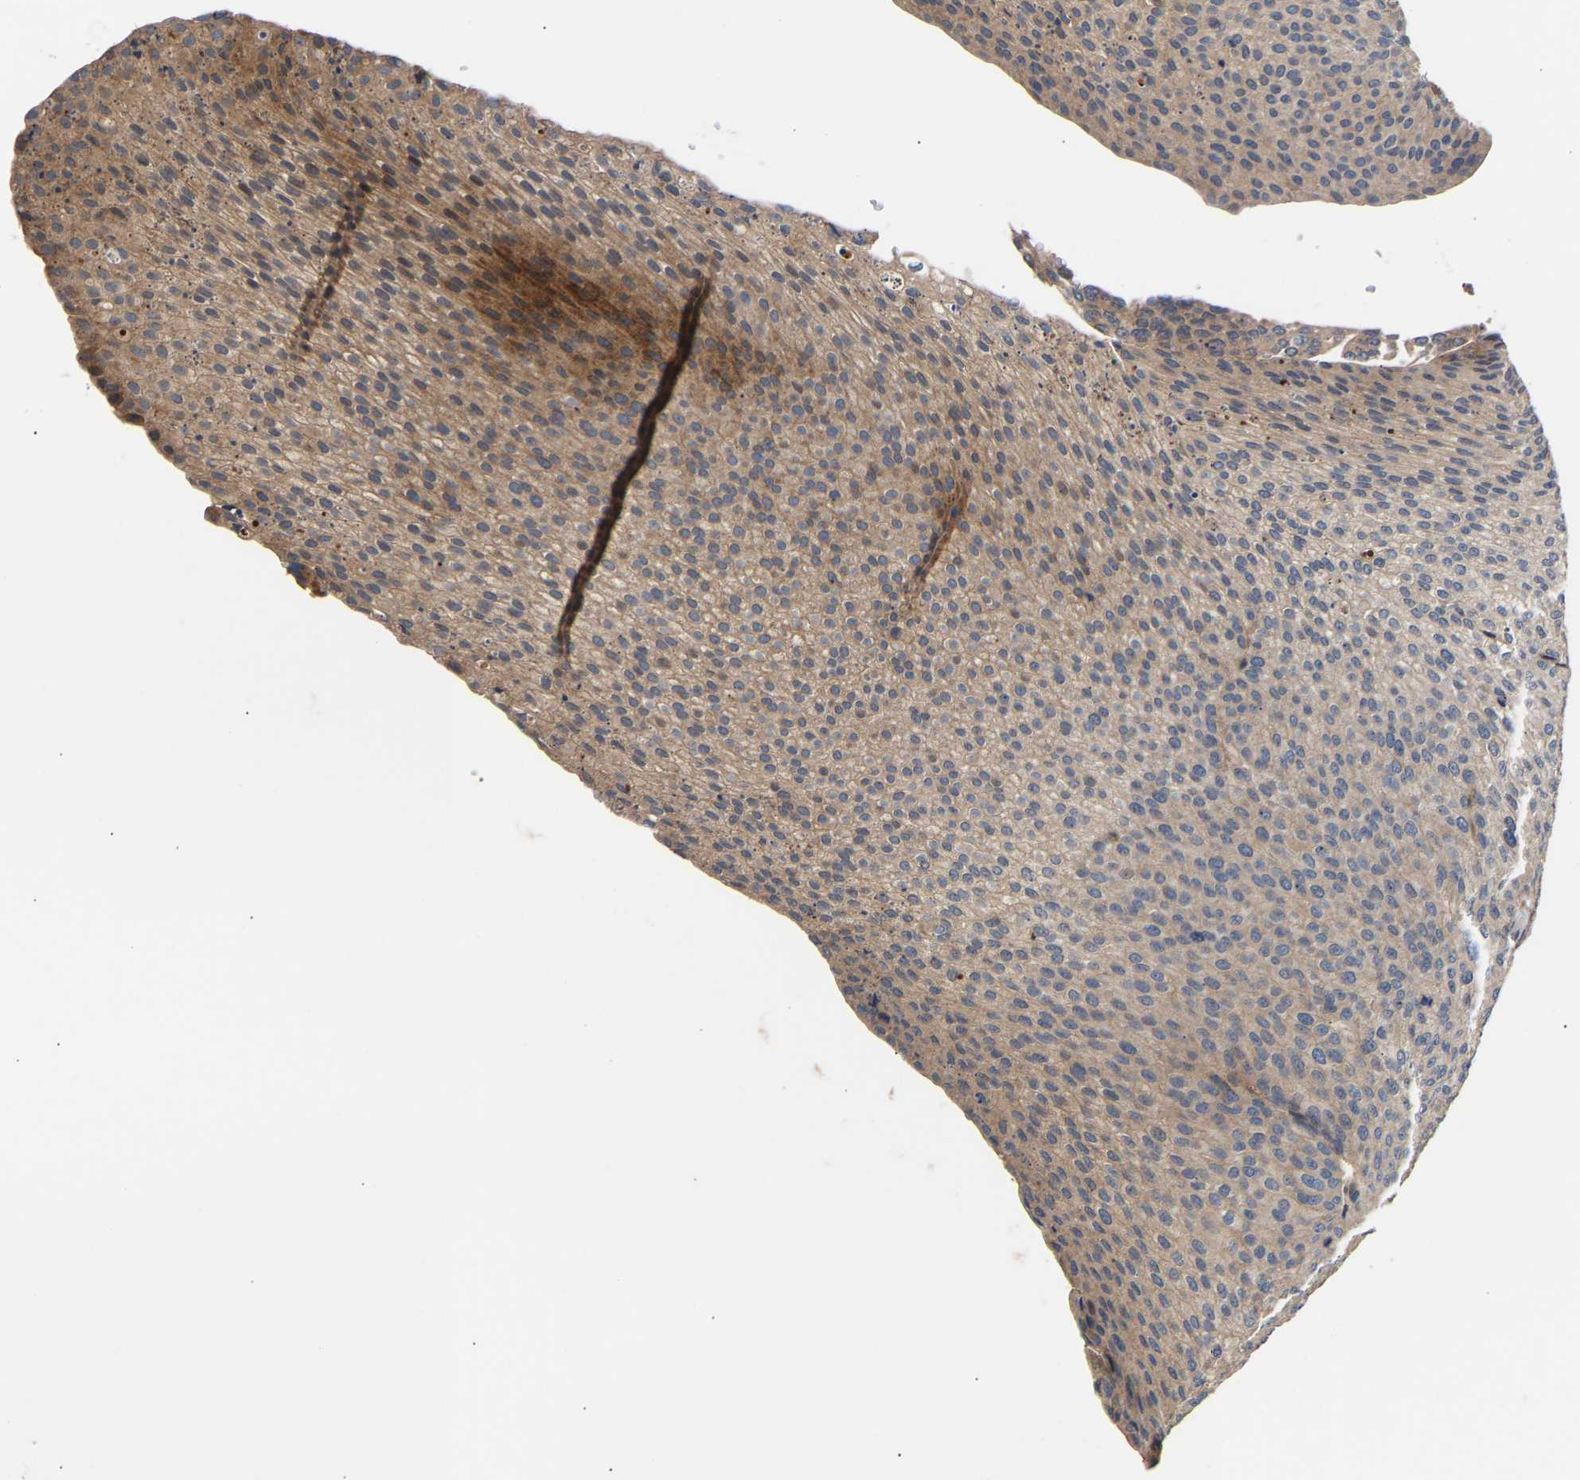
{"staining": {"intensity": "moderate", "quantity": "<25%", "location": "cytoplasmic/membranous"}, "tissue": "urothelial cancer", "cell_type": "Tumor cells", "image_type": "cancer", "snomed": [{"axis": "morphology", "description": "Urothelial carcinoma, Low grade"}, {"axis": "topography", "description": "Smooth muscle"}, {"axis": "topography", "description": "Urinary bladder"}], "caption": "A brown stain labels moderate cytoplasmic/membranous expression of a protein in human urothelial carcinoma (low-grade) tumor cells.", "gene": "KASH5", "patient": {"sex": "male", "age": 60}}